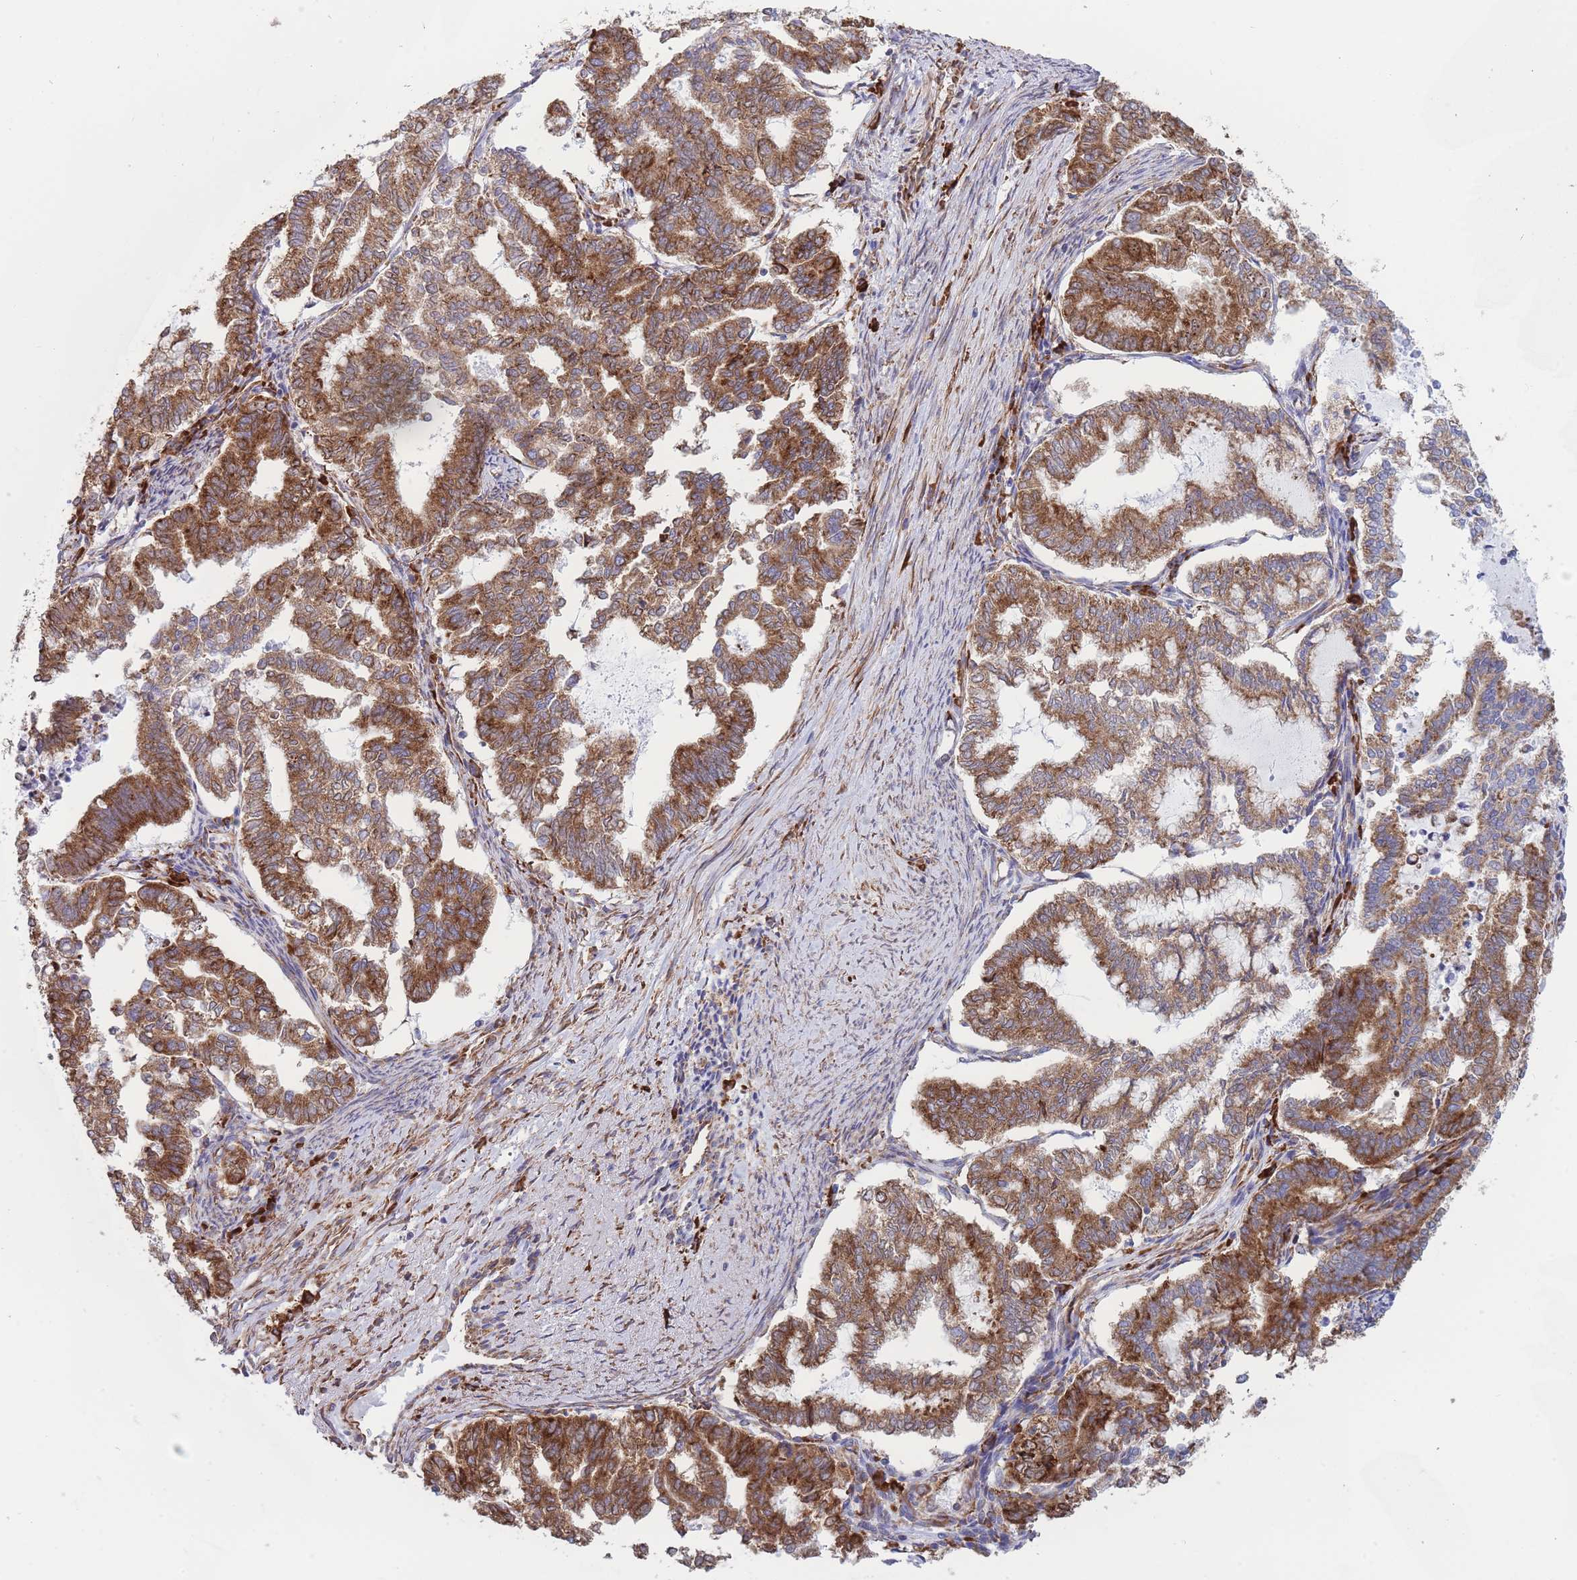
{"staining": {"intensity": "strong", "quantity": ">75%", "location": "cytoplasmic/membranous"}, "tissue": "endometrial cancer", "cell_type": "Tumor cells", "image_type": "cancer", "snomed": [{"axis": "morphology", "description": "Adenocarcinoma, NOS"}, {"axis": "topography", "description": "Endometrium"}], "caption": "Endometrial adenocarcinoma tissue displays strong cytoplasmic/membranous staining in approximately >75% of tumor cells The protein is shown in brown color, while the nuclei are stained blue.", "gene": "RPL8", "patient": {"sex": "female", "age": 79}}